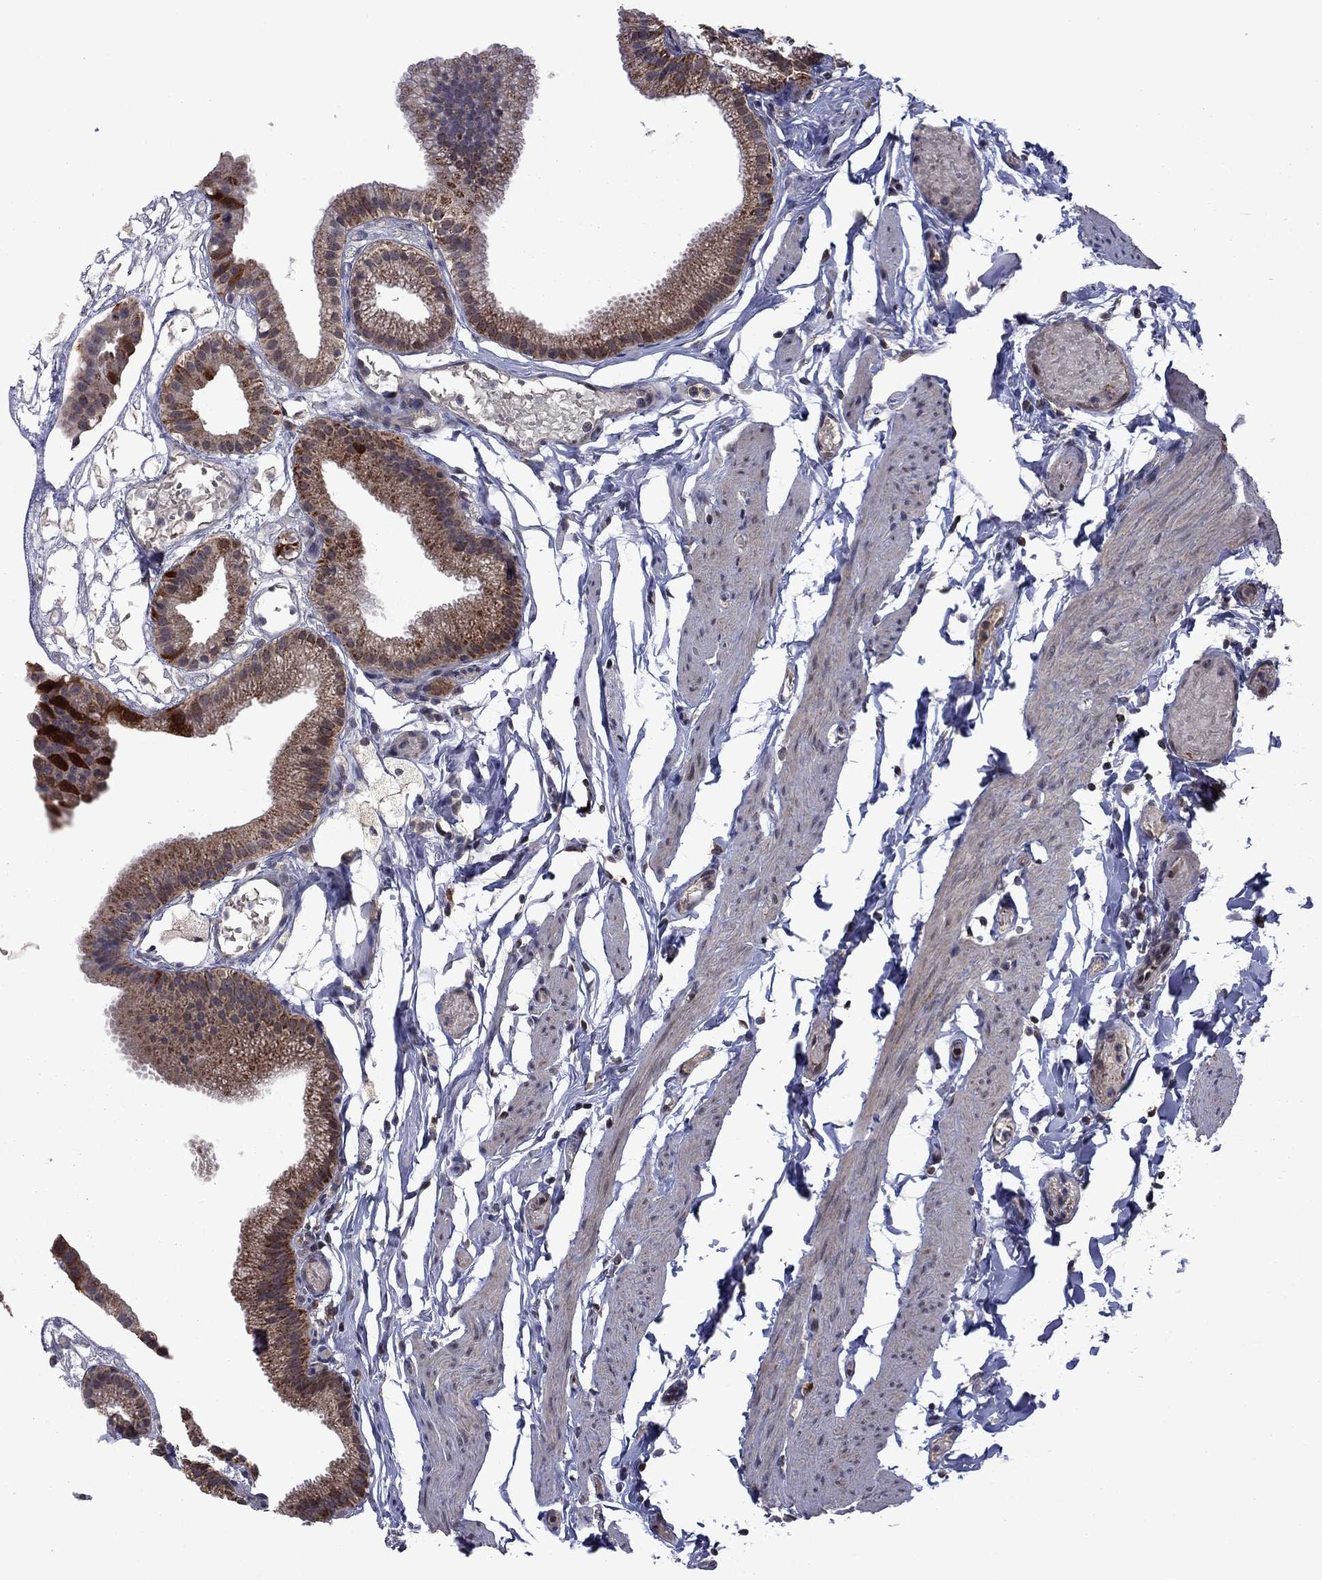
{"staining": {"intensity": "strong", "quantity": "25%-75%", "location": "cytoplasmic/membranous"}, "tissue": "gallbladder", "cell_type": "Glandular cells", "image_type": "normal", "snomed": [{"axis": "morphology", "description": "Normal tissue, NOS"}, {"axis": "topography", "description": "Gallbladder"}], "caption": "A histopathology image of human gallbladder stained for a protein displays strong cytoplasmic/membranous brown staining in glandular cells.", "gene": "GPAA1", "patient": {"sex": "female", "age": 45}}